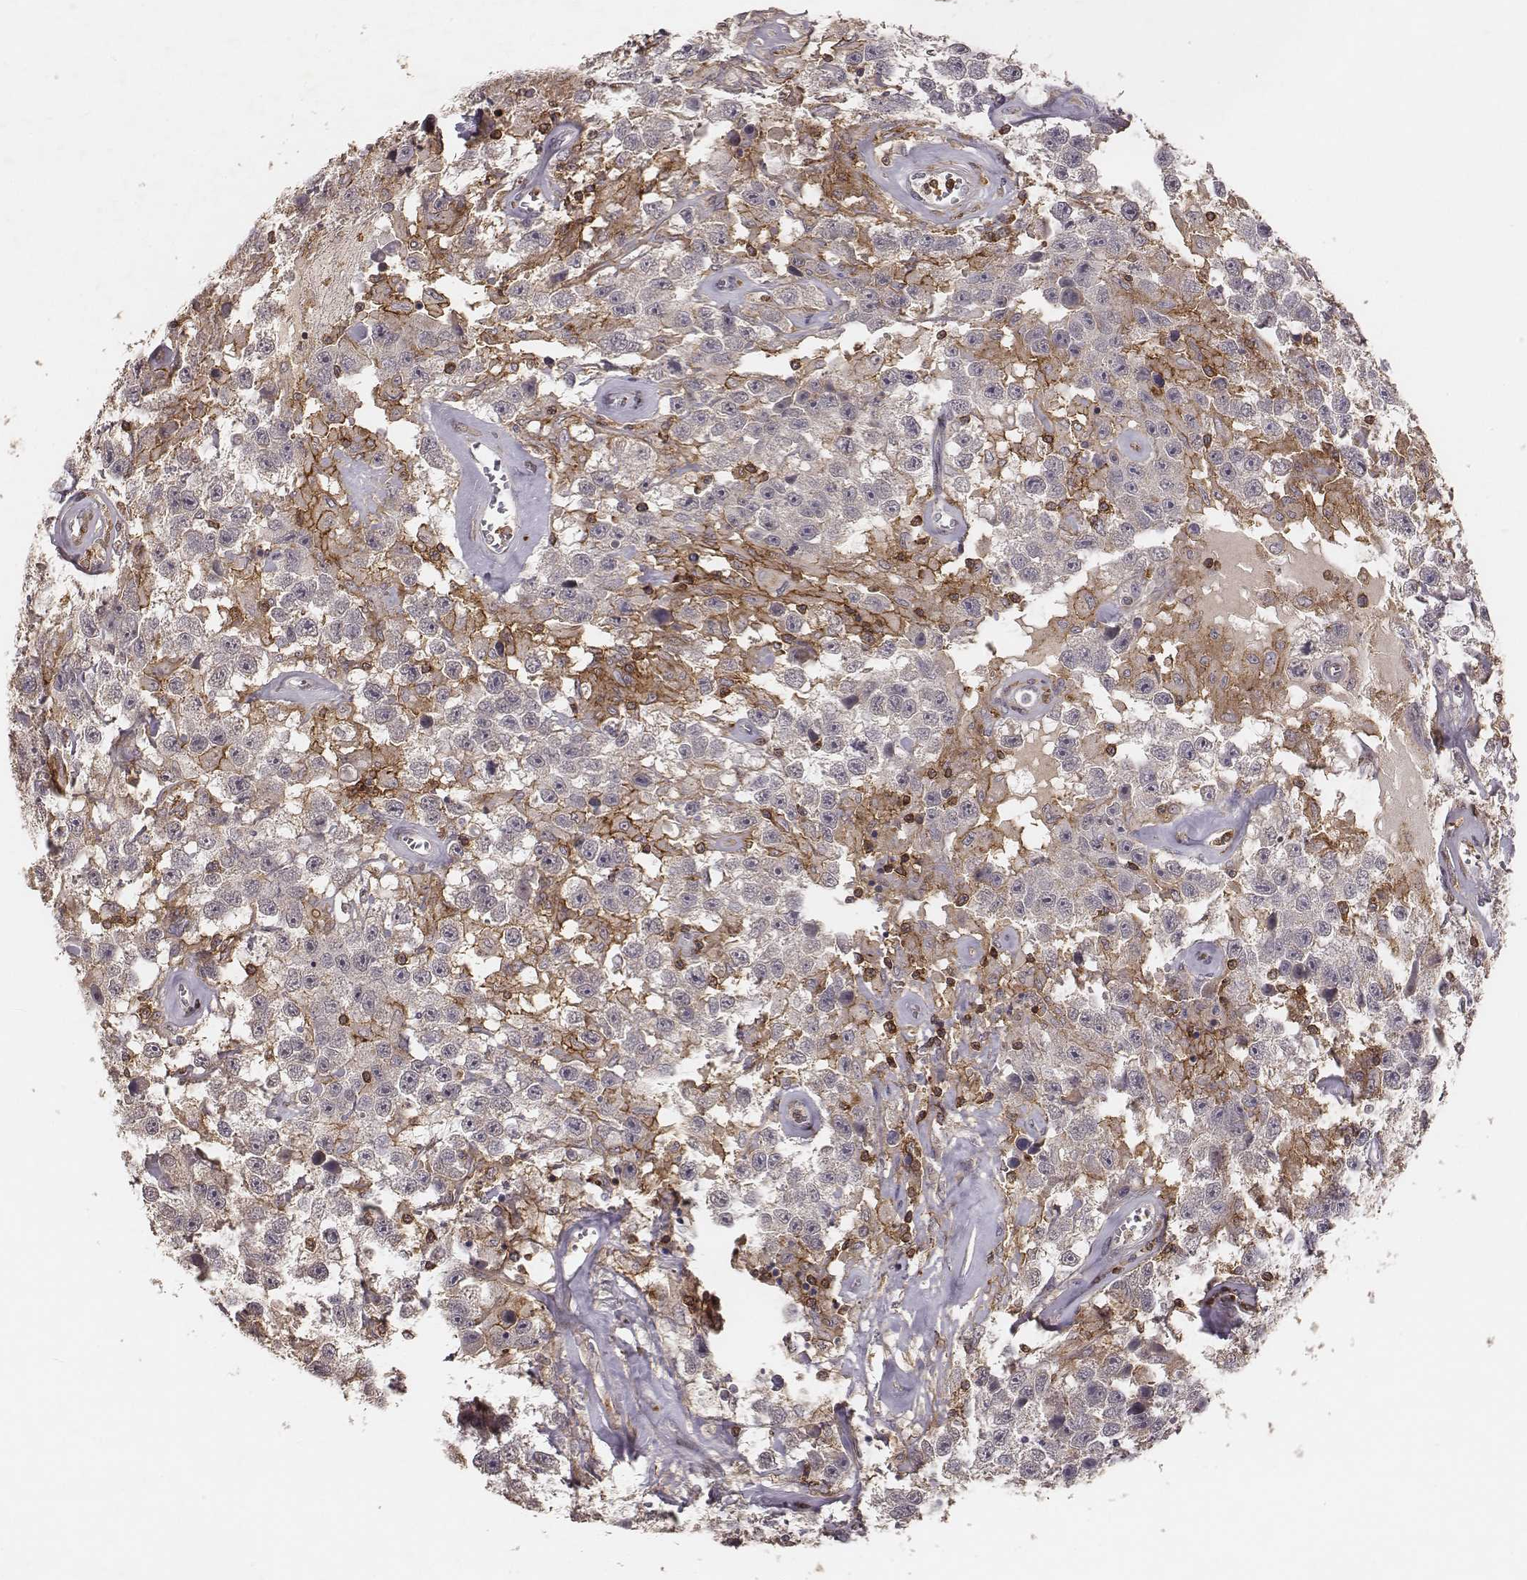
{"staining": {"intensity": "negative", "quantity": "none", "location": "none"}, "tissue": "testis cancer", "cell_type": "Tumor cells", "image_type": "cancer", "snomed": [{"axis": "morphology", "description": "Seminoma, NOS"}, {"axis": "topography", "description": "Testis"}], "caption": "IHC histopathology image of neoplastic tissue: human testis cancer stained with DAB (3,3'-diaminobenzidine) displays no significant protein staining in tumor cells.", "gene": "PILRA", "patient": {"sex": "male", "age": 43}}